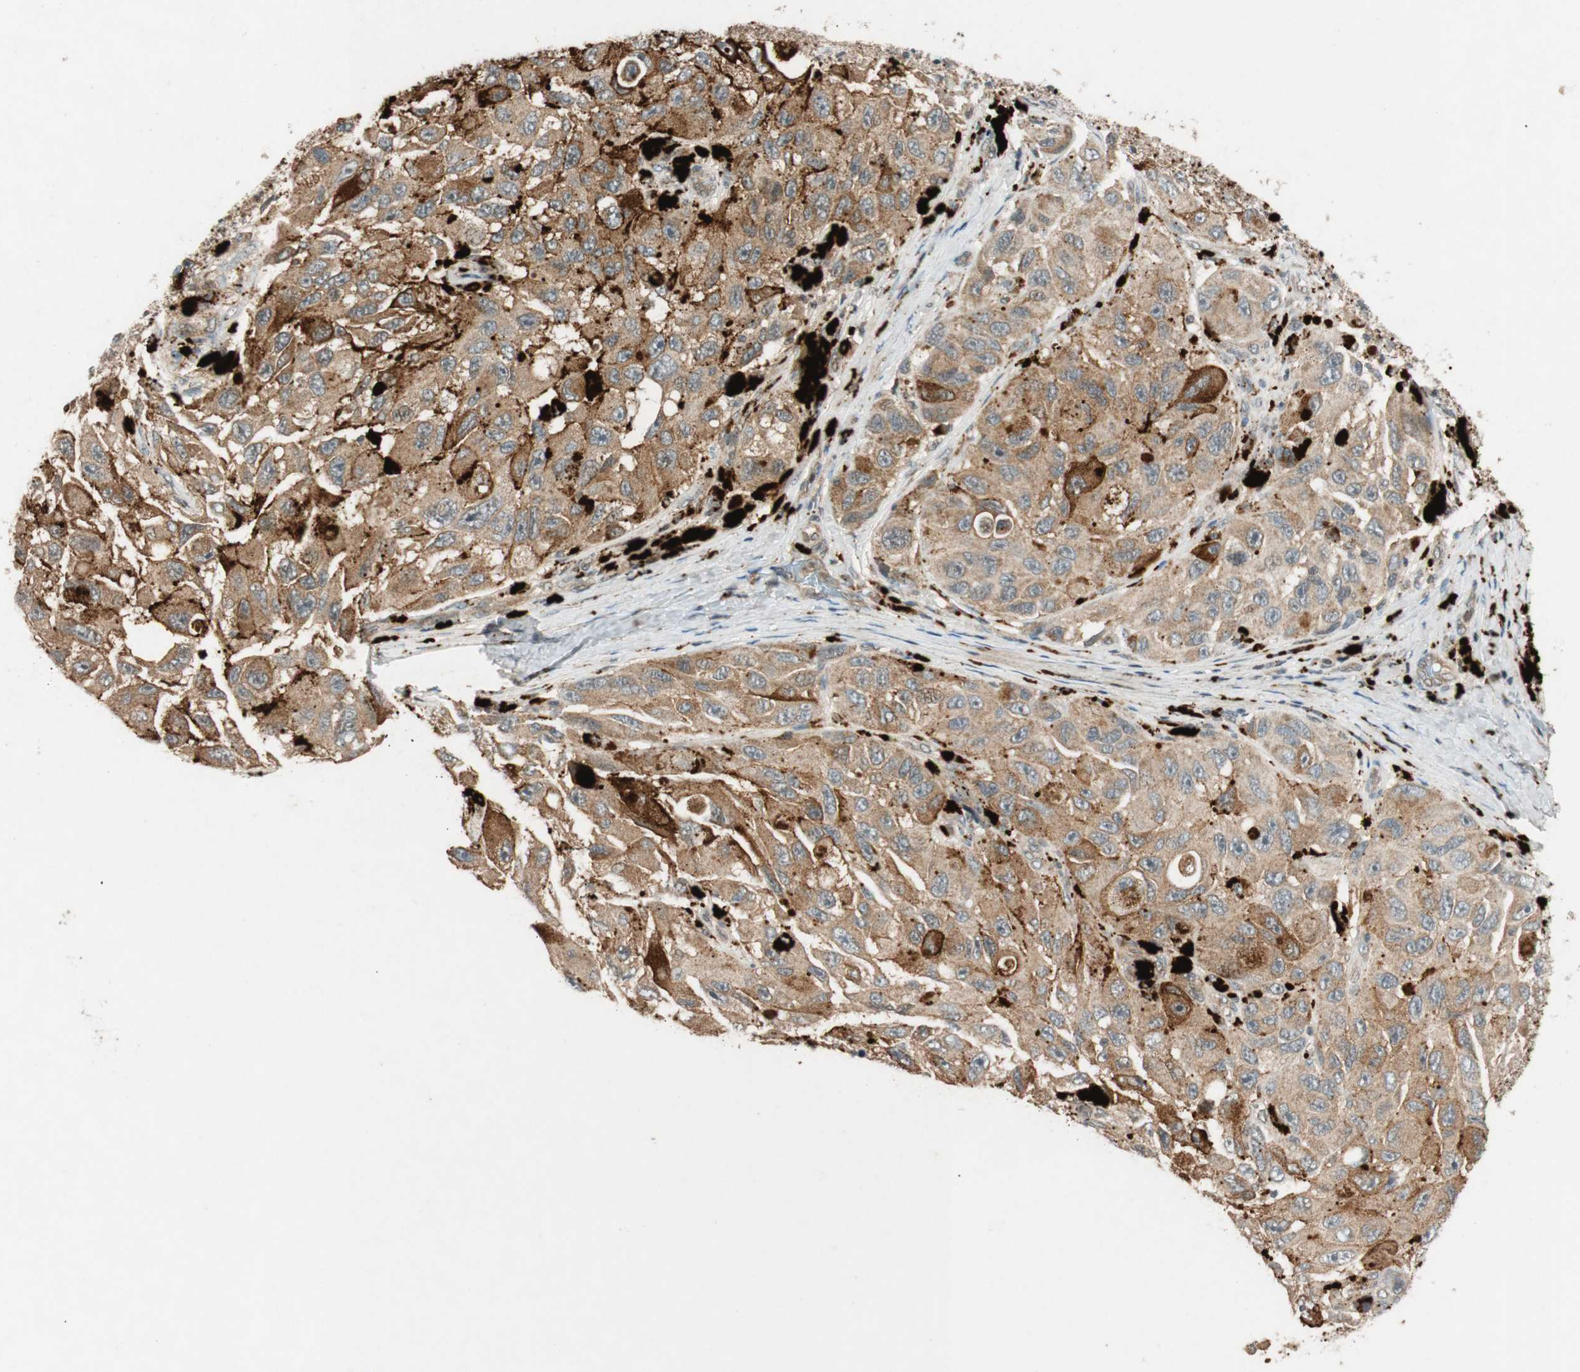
{"staining": {"intensity": "weak", "quantity": ">75%", "location": "cytoplasmic/membranous"}, "tissue": "melanoma", "cell_type": "Tumor cells", "image_type": "cancer", "snomed": [{"axis": "morphology", "description": "Malignant melanoma, NOS"}, {"axis": "topography", "description": "Skin"}], "caption": "An immunohistochemistry micrograph of neoplastic tissue is shown. Protein staining in brown highlights weak cytoplasmic/membranous positivity in malignant melanoma within tumor cells.", "gene": "GLB1", "patient": {"sex": "female", "age": 73}}